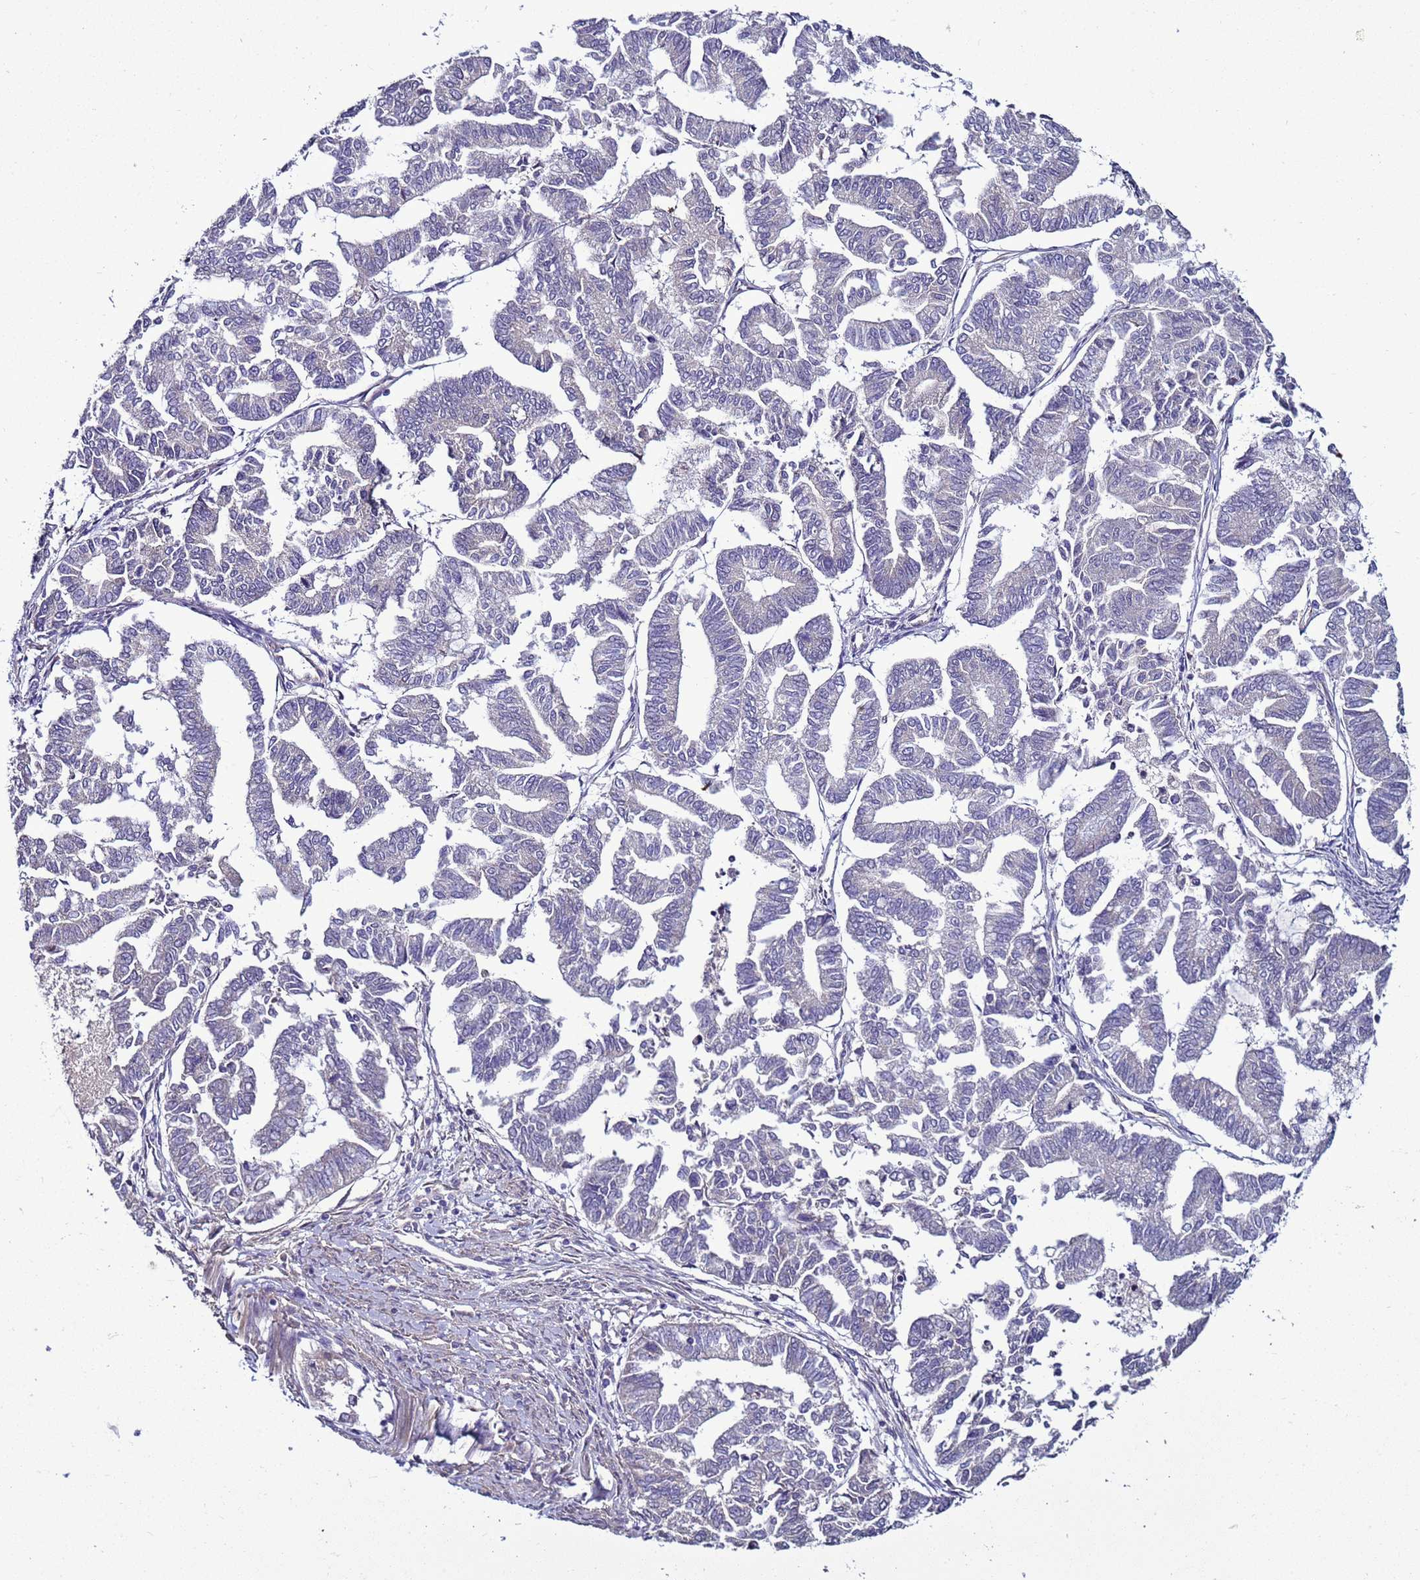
{"staining": {"intensity": "negative", "quantity": "none", "location": "none"}, "tissue": "endometrial cancer", "cell_type": "Tumor cells", "image_type": "cancer", "snomed": [{"axis": "morphology", "description": "Adenocarcinoma, NOS"}, {"axis": "topography", "description": "Endometrium"}], "caption": "Tumor cells are negative for protein expression in human endometrial cancer.", "gene": "RABL2B", "patient": {"sex": "female", "age": 79}}